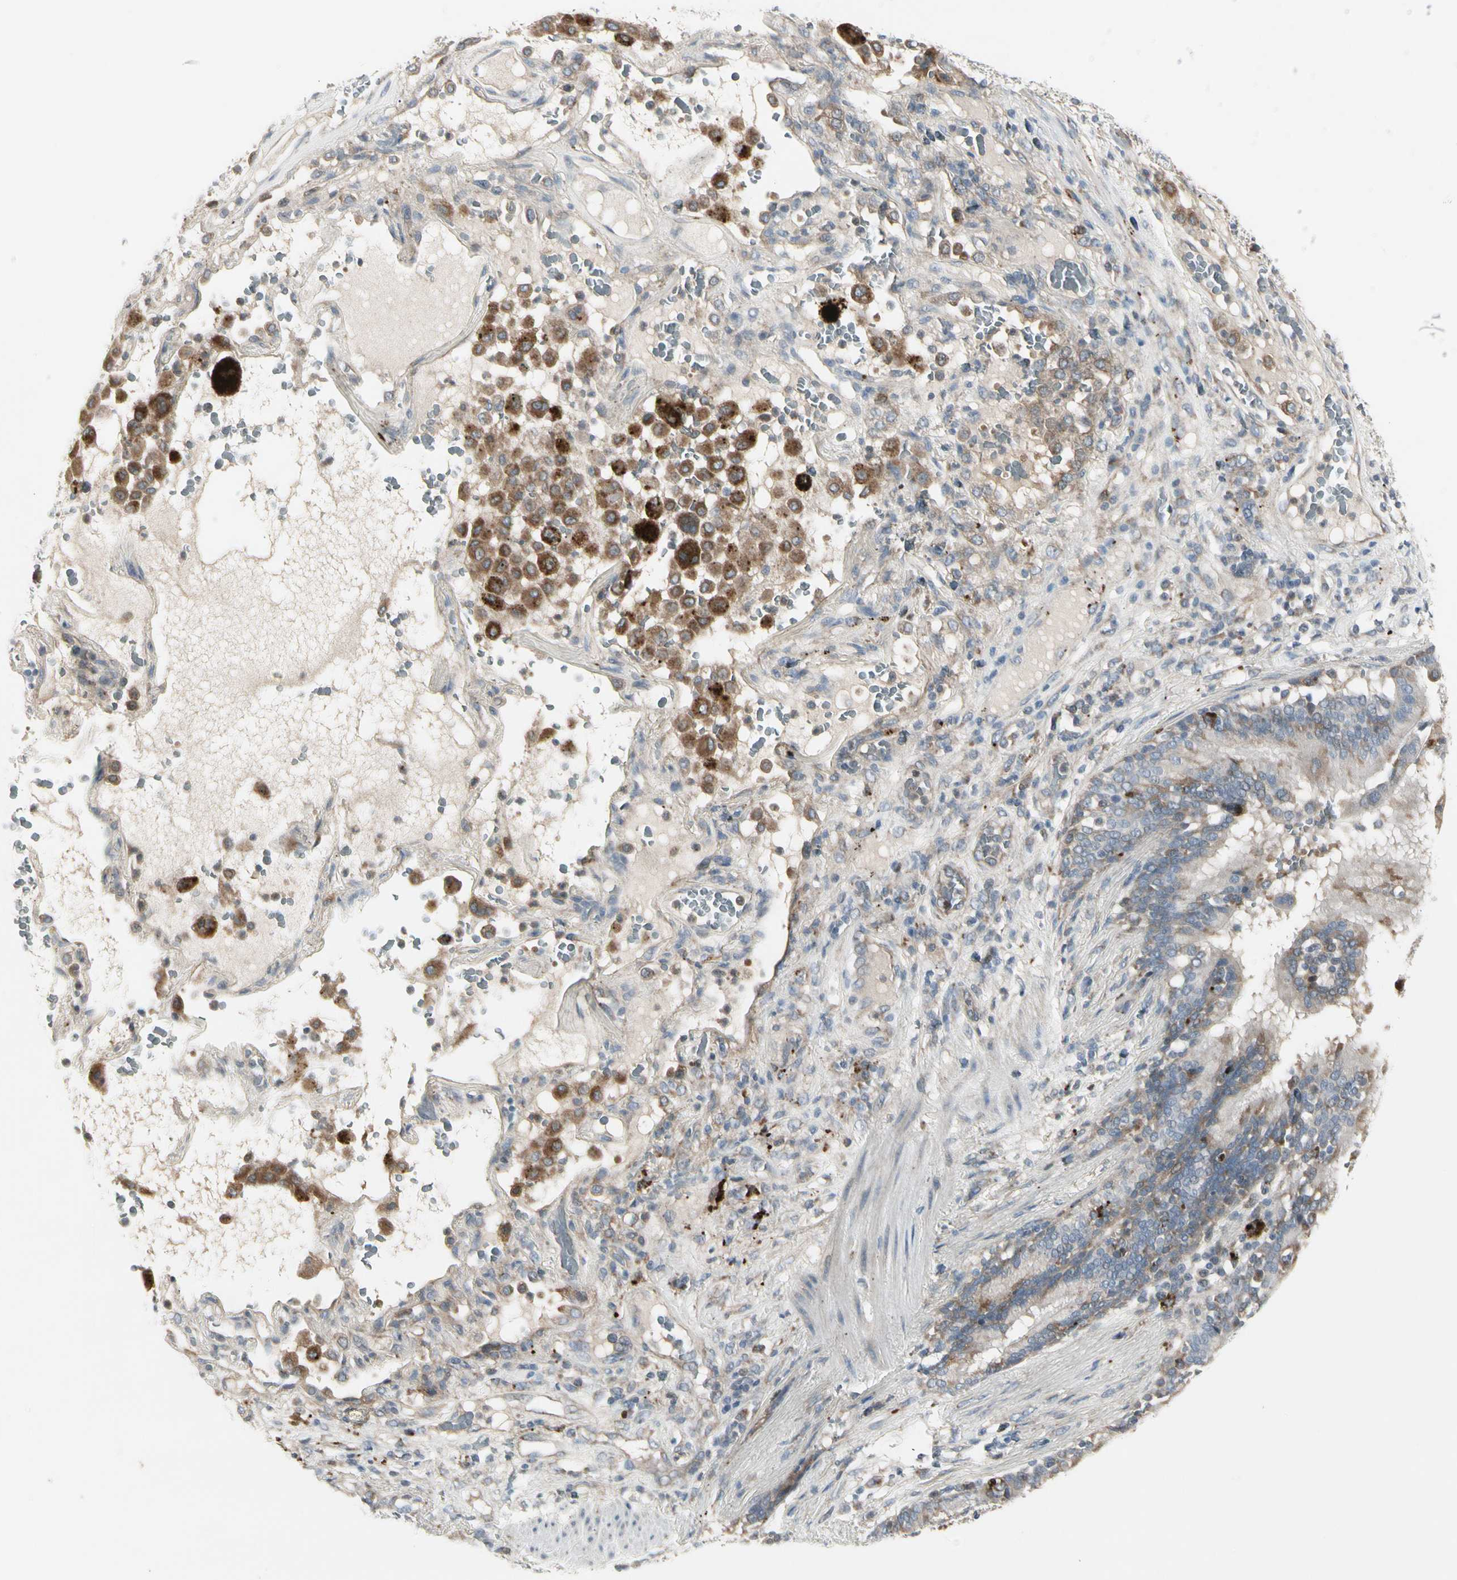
{"staining": {"intensity": "weak", "quantity": "25%-75%", "location": "cytoplasmic/membranous"}, "tissue": "lung cancer", "cell_type": "Tumor cells", "image_type": "cancer", "snomed": [{"axis": "morphology", "description": "Squamous cell carcinoma, NOS"}, {"axis": "topography", "description": "Lung"}], "caption": "Immunohistochemical staining of squamous cell carcinoma (lung) demonstrates low levels of weak cytoplasmic/membranous positivity in about 25%-75% of tumor cells.", "gene": "GRN", "patient": {"sex": "male", "age": 57}}